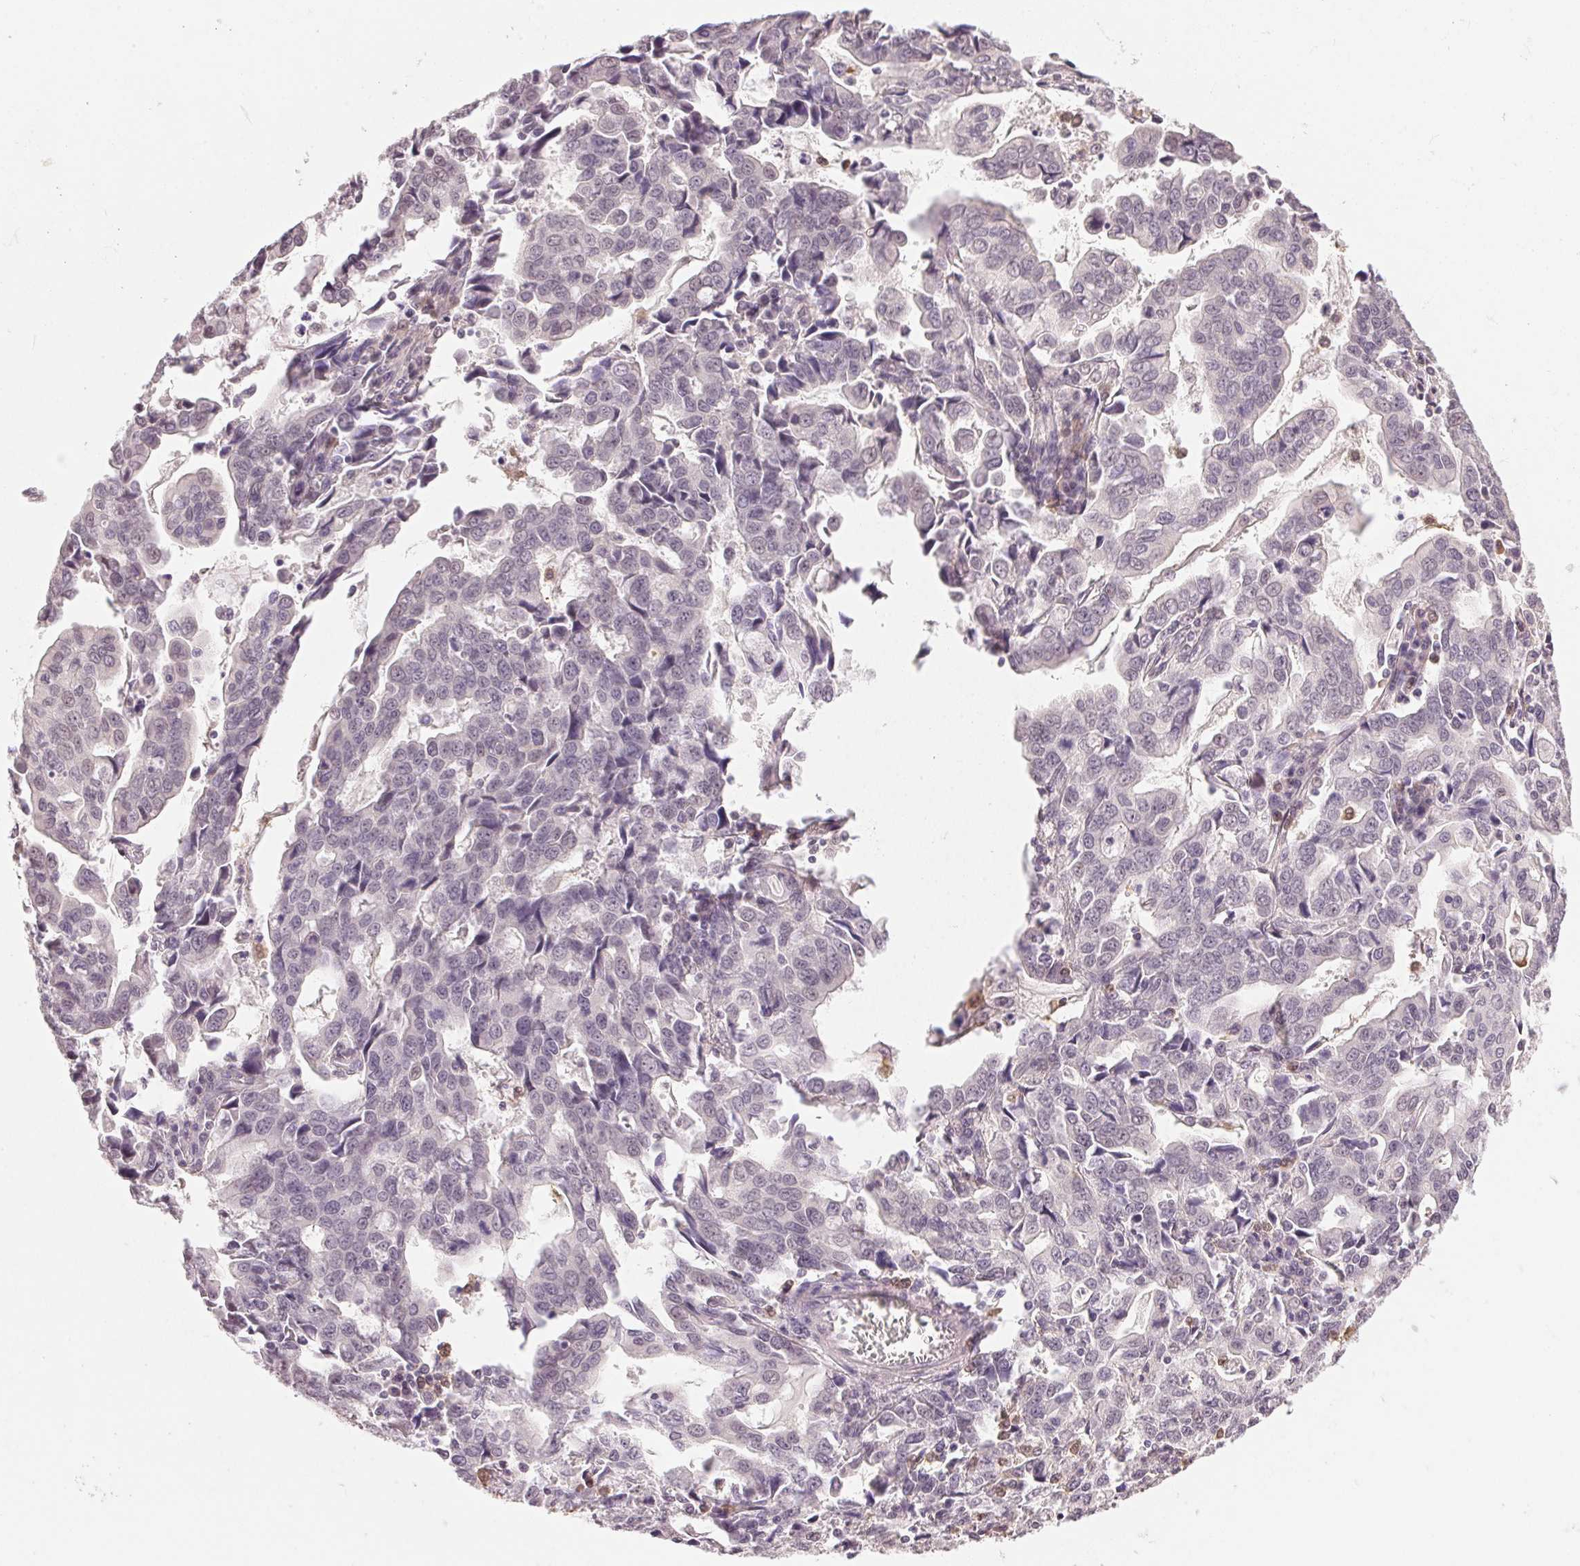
{"staining": {"intensity": "negative", "quantity": "none", "location": "none"}, "tissue": "stomach cancer", "cell_type": "Tumor cells", "image_type": "cancer", "snomed": [{"axis": "morphology", "description": "Adenocarcinoma, NOS"}, {"axis": "topography", "description": "Stomach, upper"}], "caption": "The micrograph exhibits no staining of tumor cells in stomach adenocarcinoma.", "gene": "FNDC4", "patient": {"sex": "male", "age": 85}}